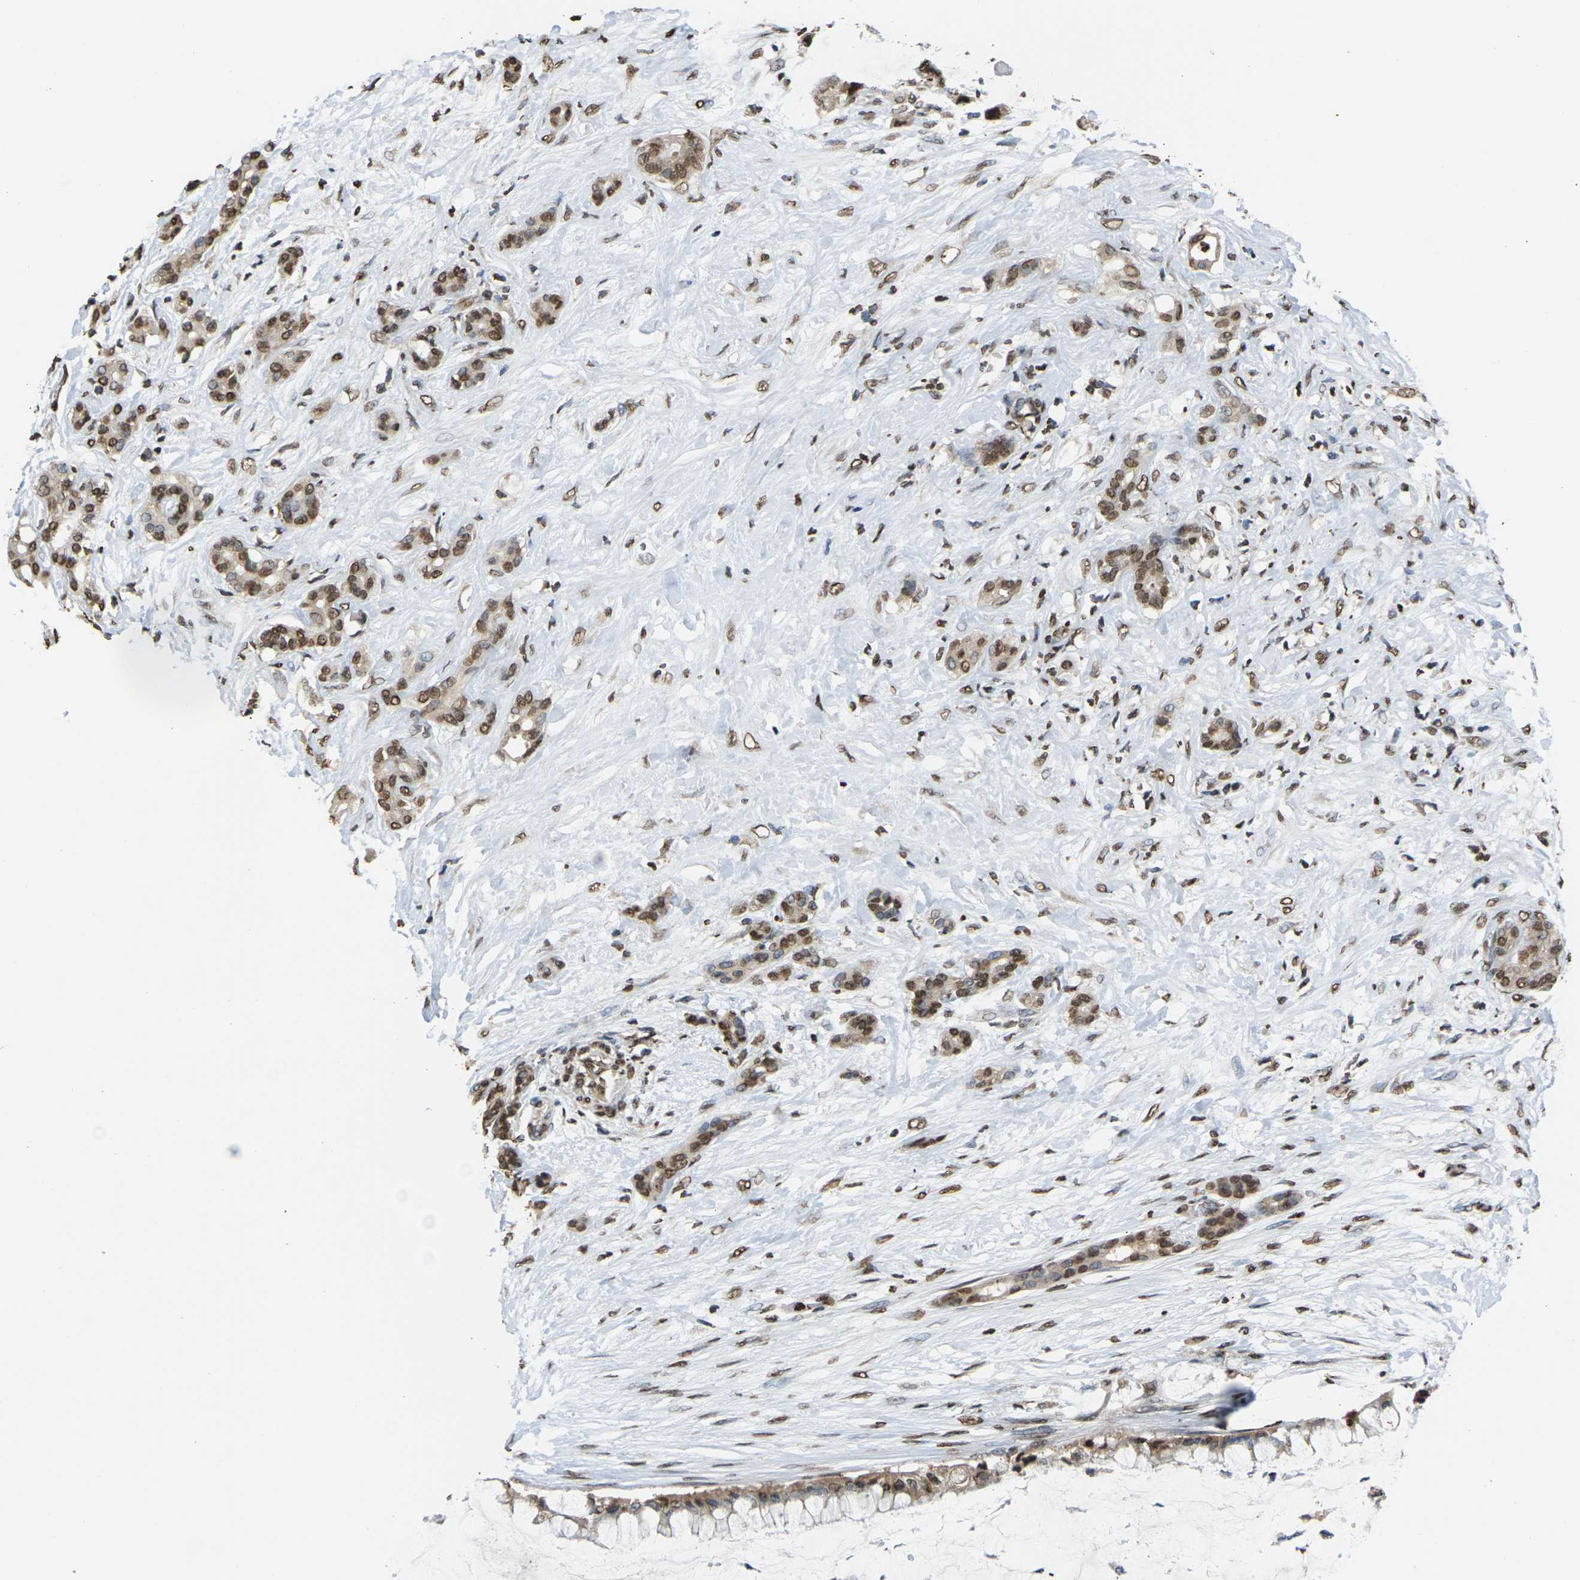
{"staining": {"intensity": "moderate", "quantity": ">75%", "location": "nuclear"}, "tissue": "pancreatic cancer", "cell_type": "Tumor cells", "image_type": "cancer", "snomed": [{"axis": "morphology", "description": "Adenocarcinoma, NOS"}, {"axis": "topography", "description": "Pancreas"}], "caption": "Human pancreatic adenocarcinoma stained with a brown dye exhibits moderate nuclear positive expression in approximately >75% of tumor cells.", "gene": "EMSY", "patient": {"sex": "male", "age": 41}}